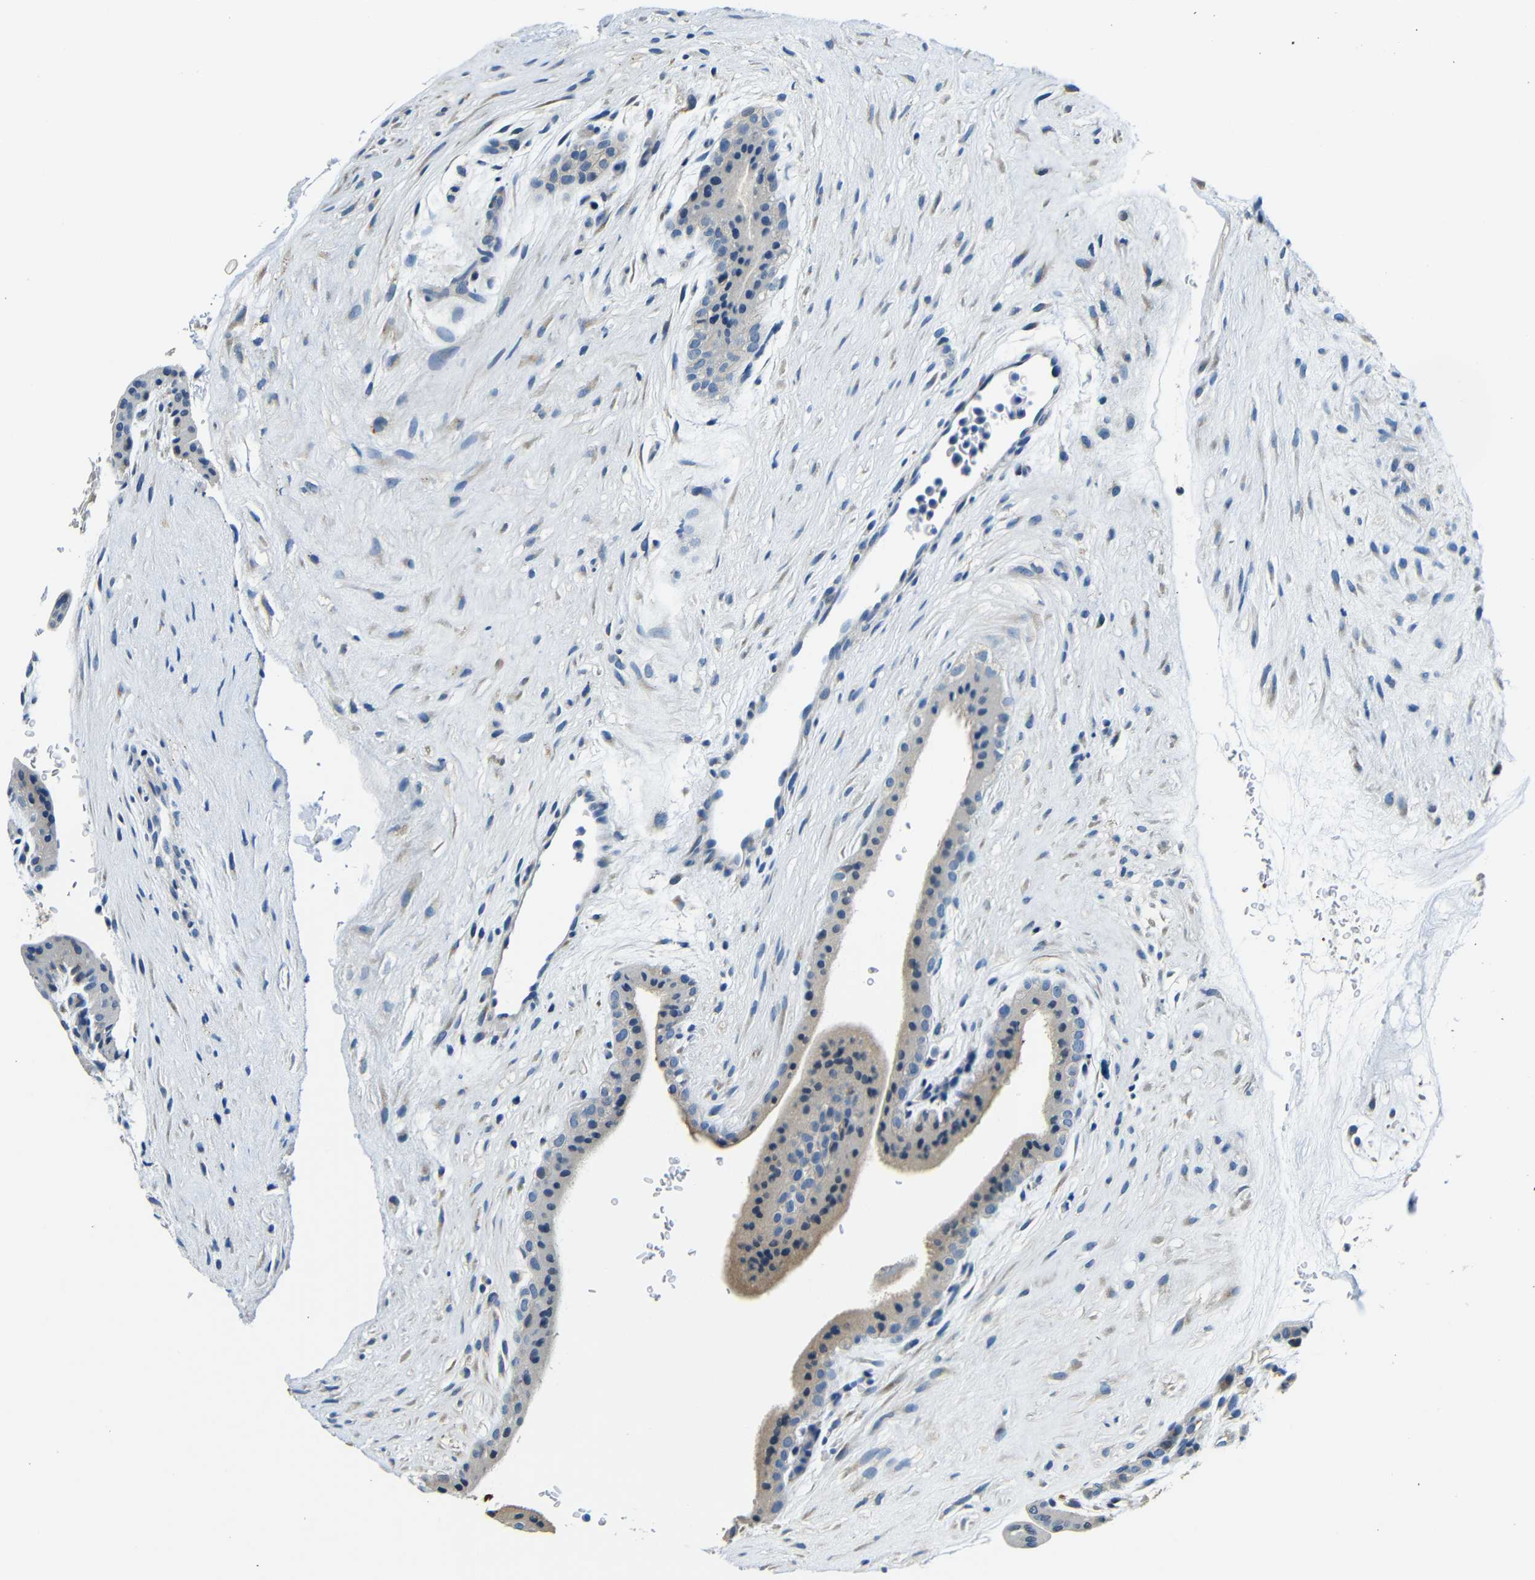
{"staining": {"intensity": "moderate", "quantity": "25%-75%", "location": "cytoplasmic/membranous"}, "tissue": "placenta", "cell_type": "Trophoblastic cells", "image_type": "normal", "snomed": [{"axis": "morphology", "description": "Normal tissue, NOS"}, {"axis": "topography", "description": "Placenta"}], "caption": "This is a micrograph of immunohistochemistry (IHC) staining of benign placenta, which shows moderate staining in the cytoplasmic/membranous of trophoblastic cells.", "gene": "FMO5", "patient": {"sex": "female", "age": 35}}